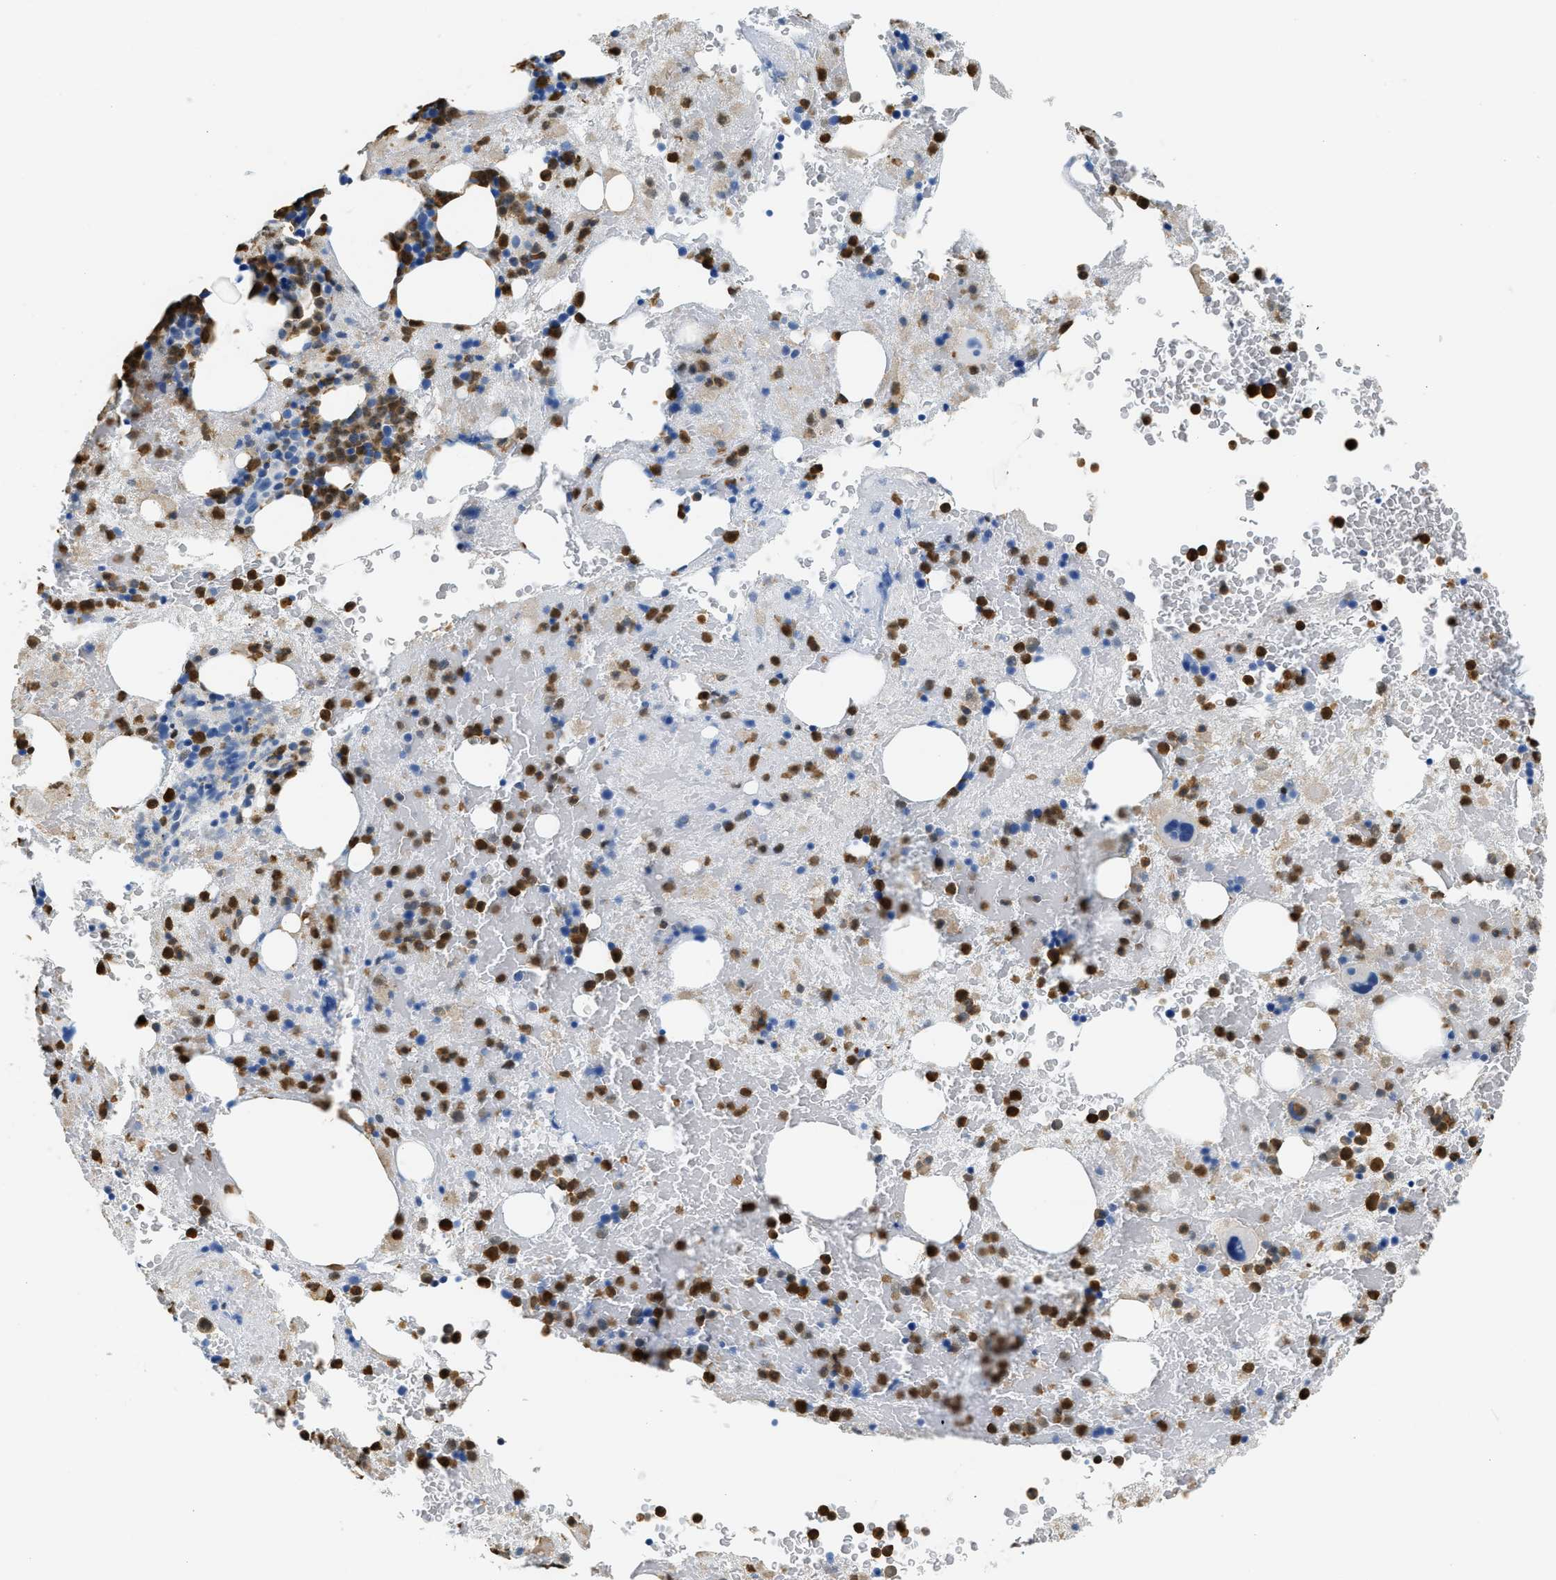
{"staining": {"intensity": "strong", "quantity": ">75%", "location": "cytoplasmic/membranous"}, "tissue": "bone marrow", "cell_type": "Hematopoietic cells", "image_type": "normal", "snomed": [{"axis": "morphology", "description": "Normal tissue, NOS"}, {"axis": "morphology", "description": "Inflammation, NOS"}, {"axis": "topography", "description": "Bone marrow"}], "caption": "Strong cytoplasmic/membranous protein positivity is present in about >75% of hematopoietic cells in bone marrow.", "gene": "SERPINB1", "patient": {"sex": "male", "age": 63}}